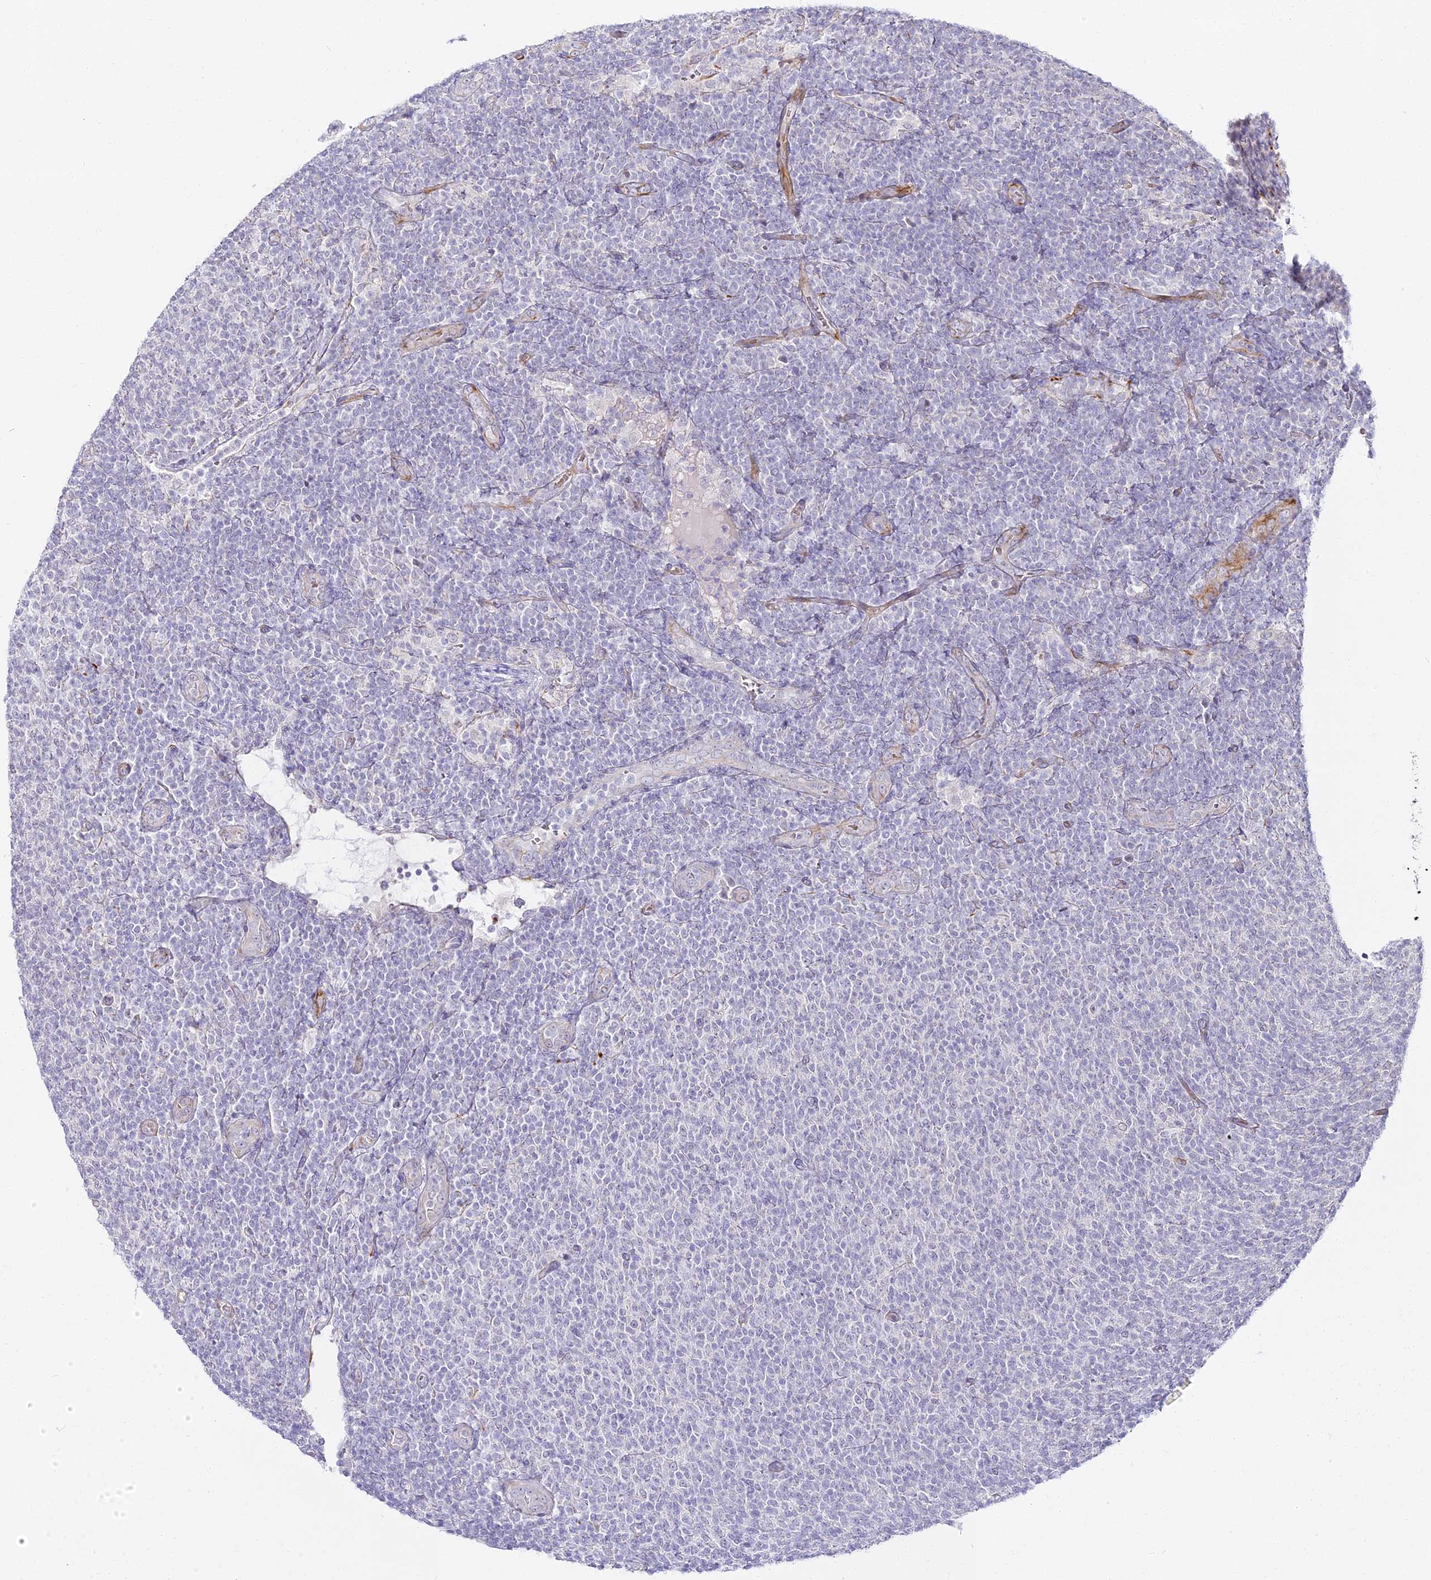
{"staining": {"intensity": "negative", "quantity": "none", "location": "none"}, "tissue": "lymphoma", "cell_type": "Tumor cells", "image_type": "cancer", "snomed": [{"axis": "morphology", "description": "Malignant lymphoma, non-Hodgkin's type, Low grade"}, {"axis": "topography", "description": "Lymph node"}], "caption": "Immunohistochemistry micrograph of human low-grade malignant lymphoma, non-Hodgkin's type stained for a protein (brown), which demonstrates no expression in tumor cells.", "gene": "ALPG", "patient": {"sex": "male", "age": 66}}